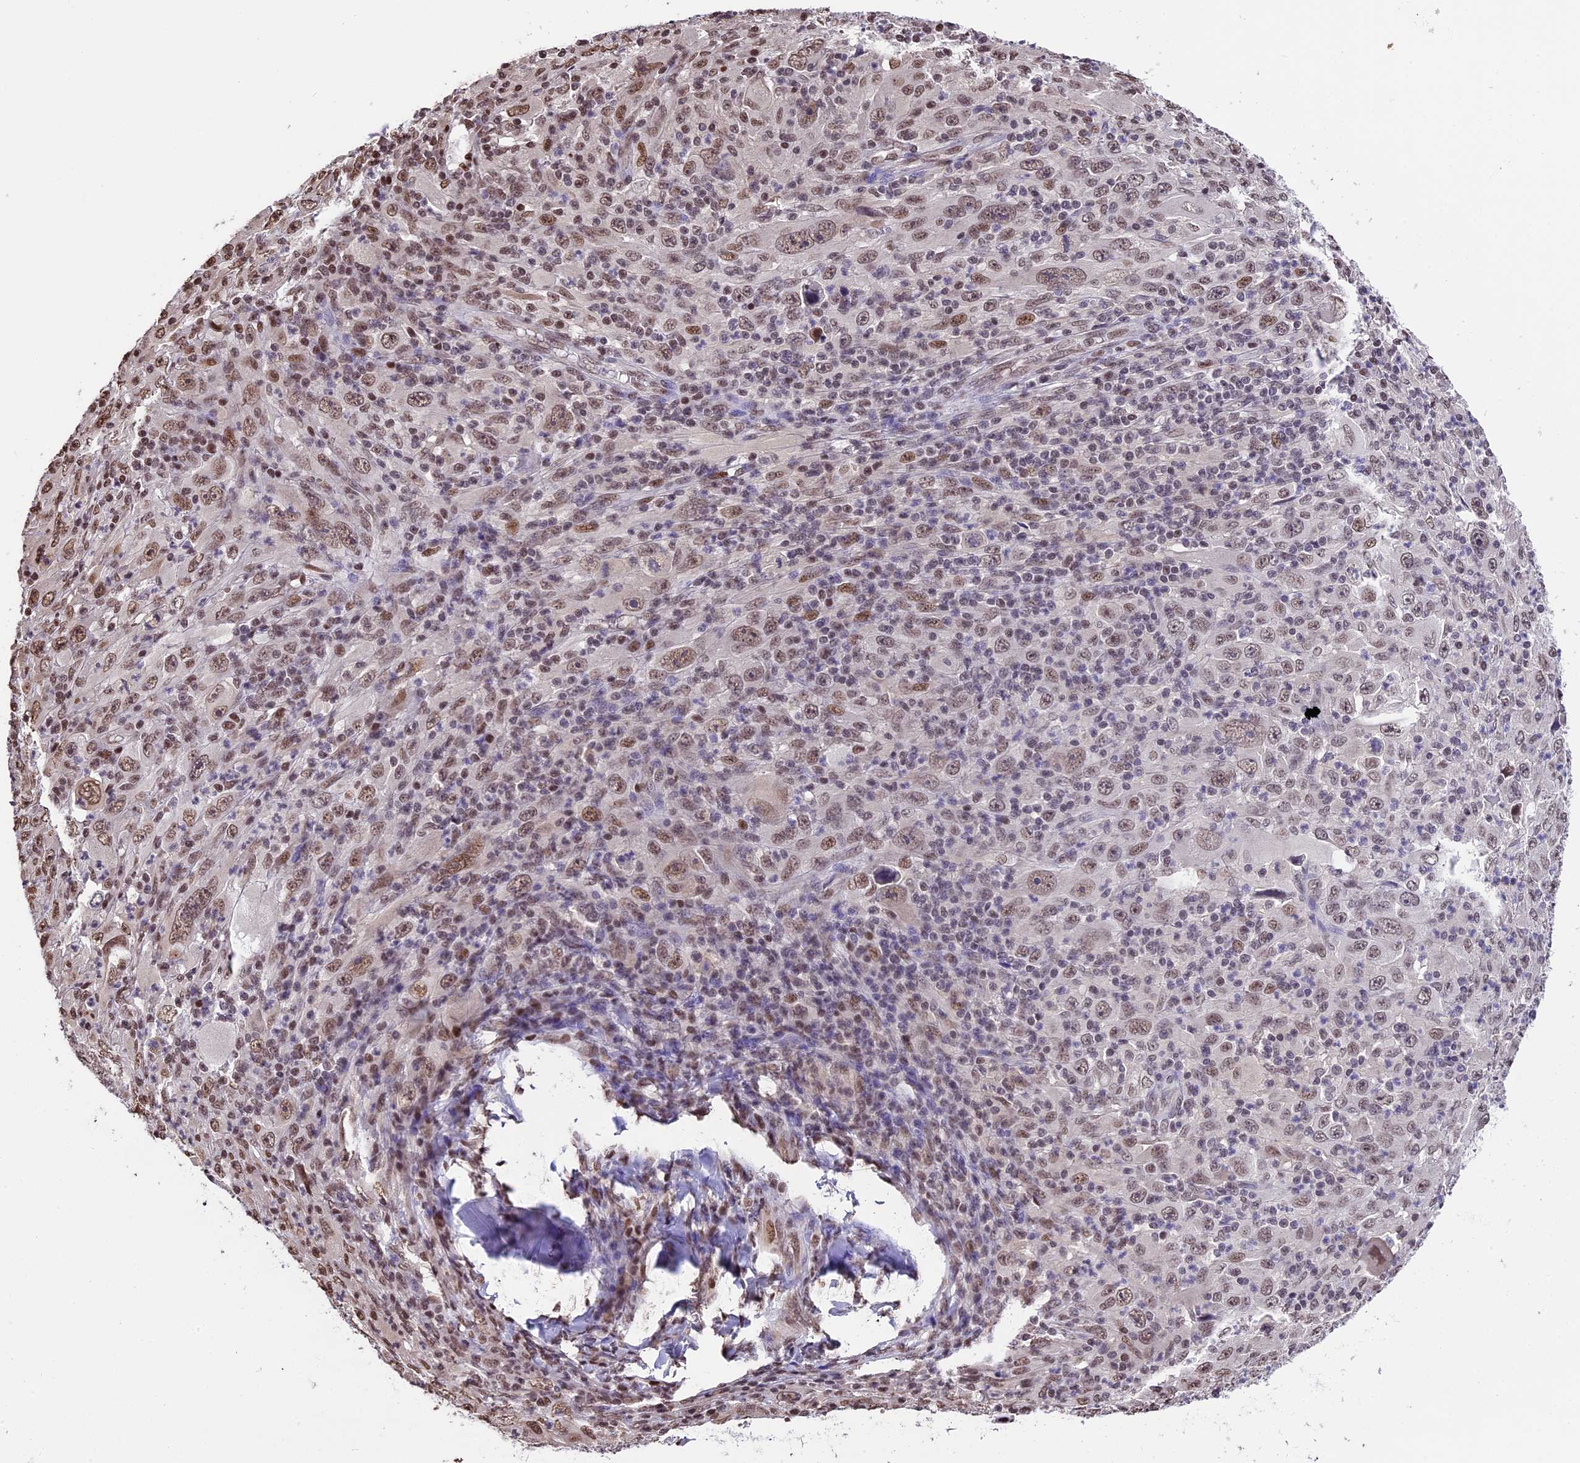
{"staining": {"intensity": "moderate", "quantity": ">75%", "location": "nuclear"}, "tissue": "melanoma", "cell_type": "Tumor cells", "image_type": "cancer", "snomed": [{"axis": "morphology", "description": "Malignant melanoma, Metastatic site"}, {"axis": "topography", "description": "Skin"}], "caption": "An image of malignant melanoma (metastatic site) stained for a protein displays moderate nuclear brown staining in tumor cells.", "gene": "POLR3E", "patient": {"sex": "female", "age": 56}}